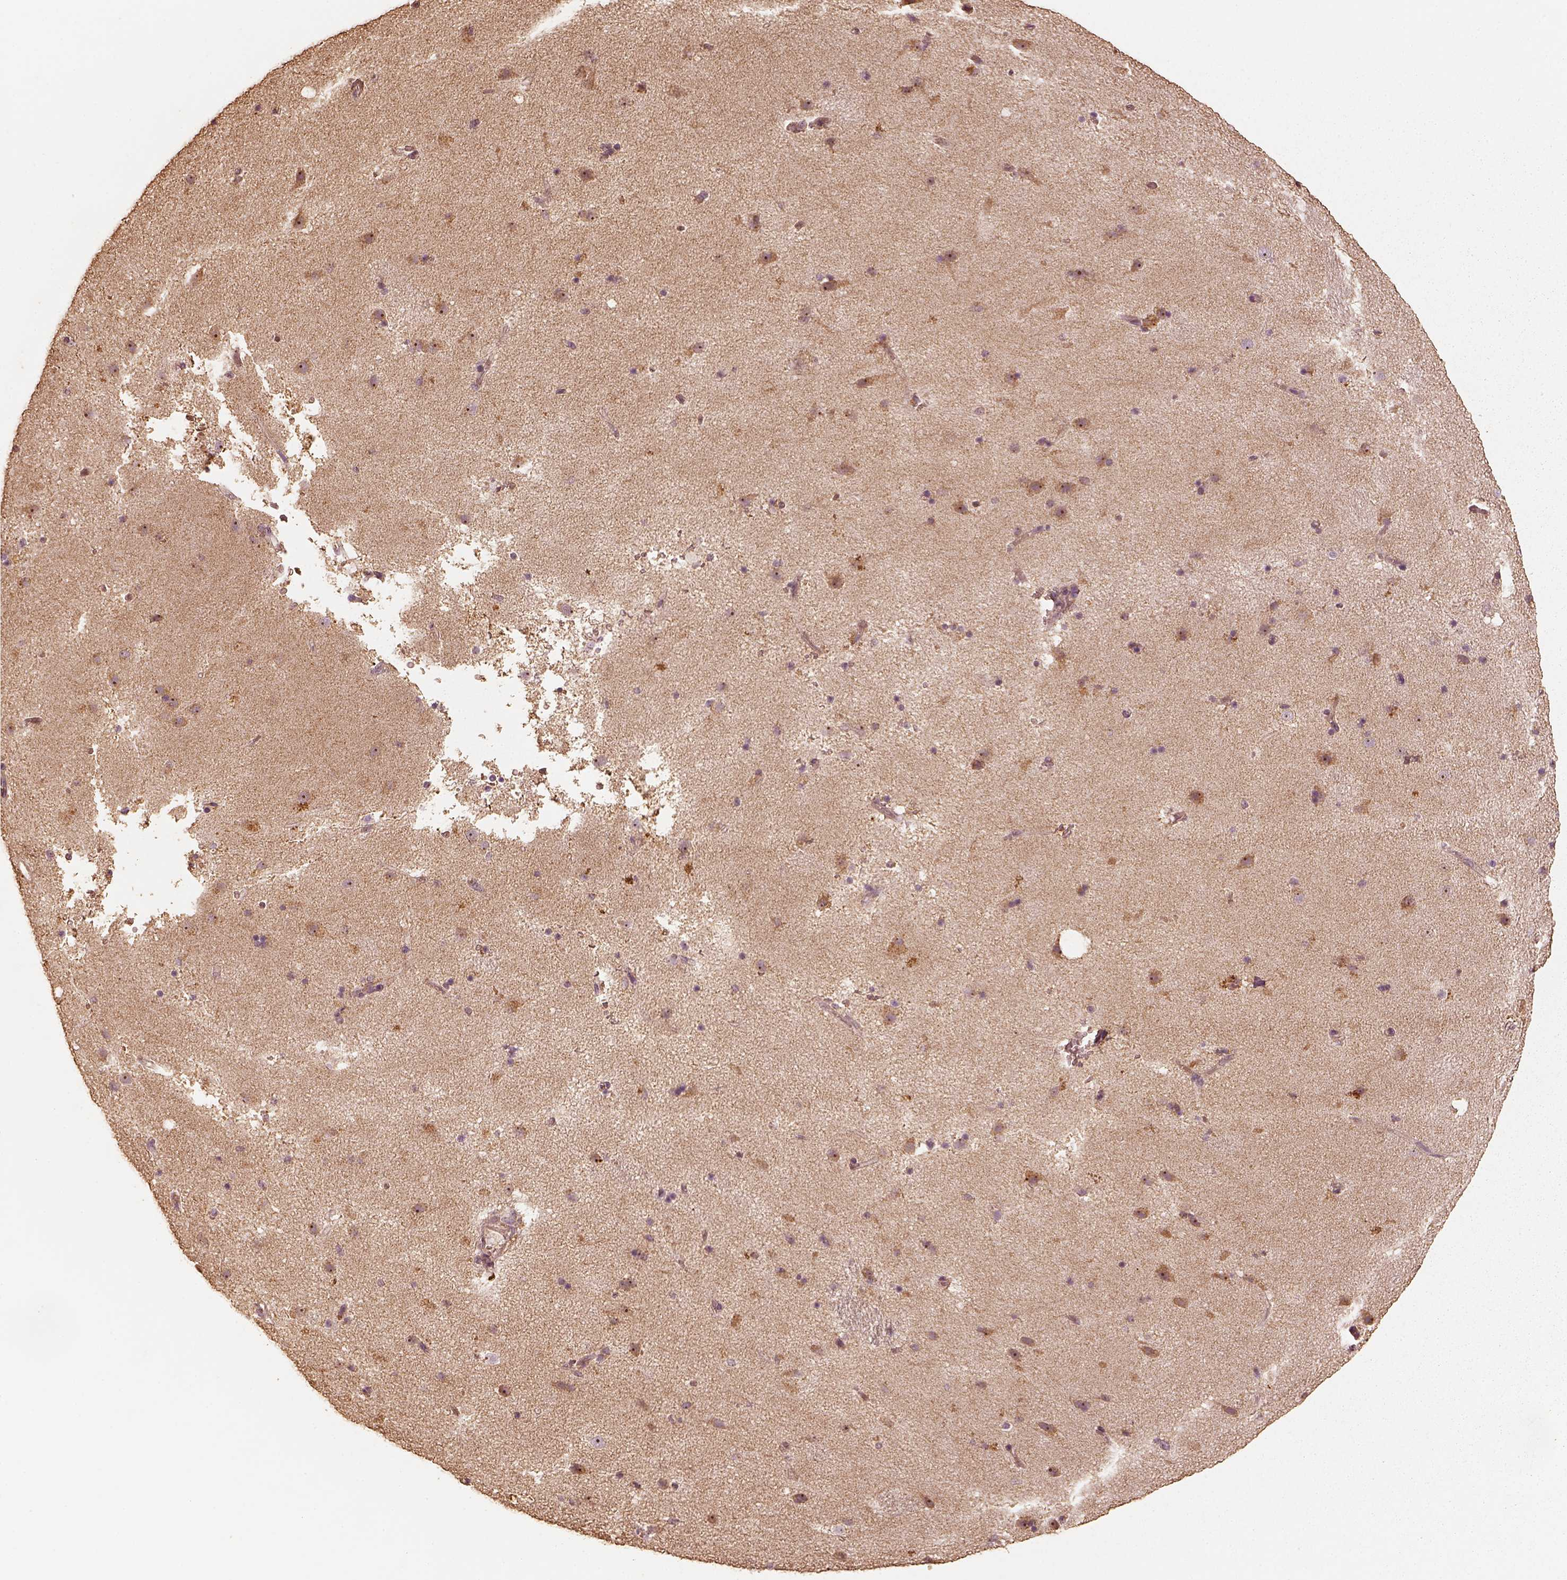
{"staining": {"intensity": "negative", "quantity": "none", "location": "none"}, "tissue": "caudate", "cell_type": "Glial cells", "image_type": "normal", "snomed": [{"axis": "morphology", "description": "Normal tissue, NOS"}, {"axis": "topography", "description": "Lateral ventricle wall"}], "caption": "DAB (3,3'-diaminobenzidine) immunohistochemical staining of unremarkable human caudate displays no significant positivity in glial cells.", "gene": "PTGES2", "patient": {"sex": "female", "age": 71}}